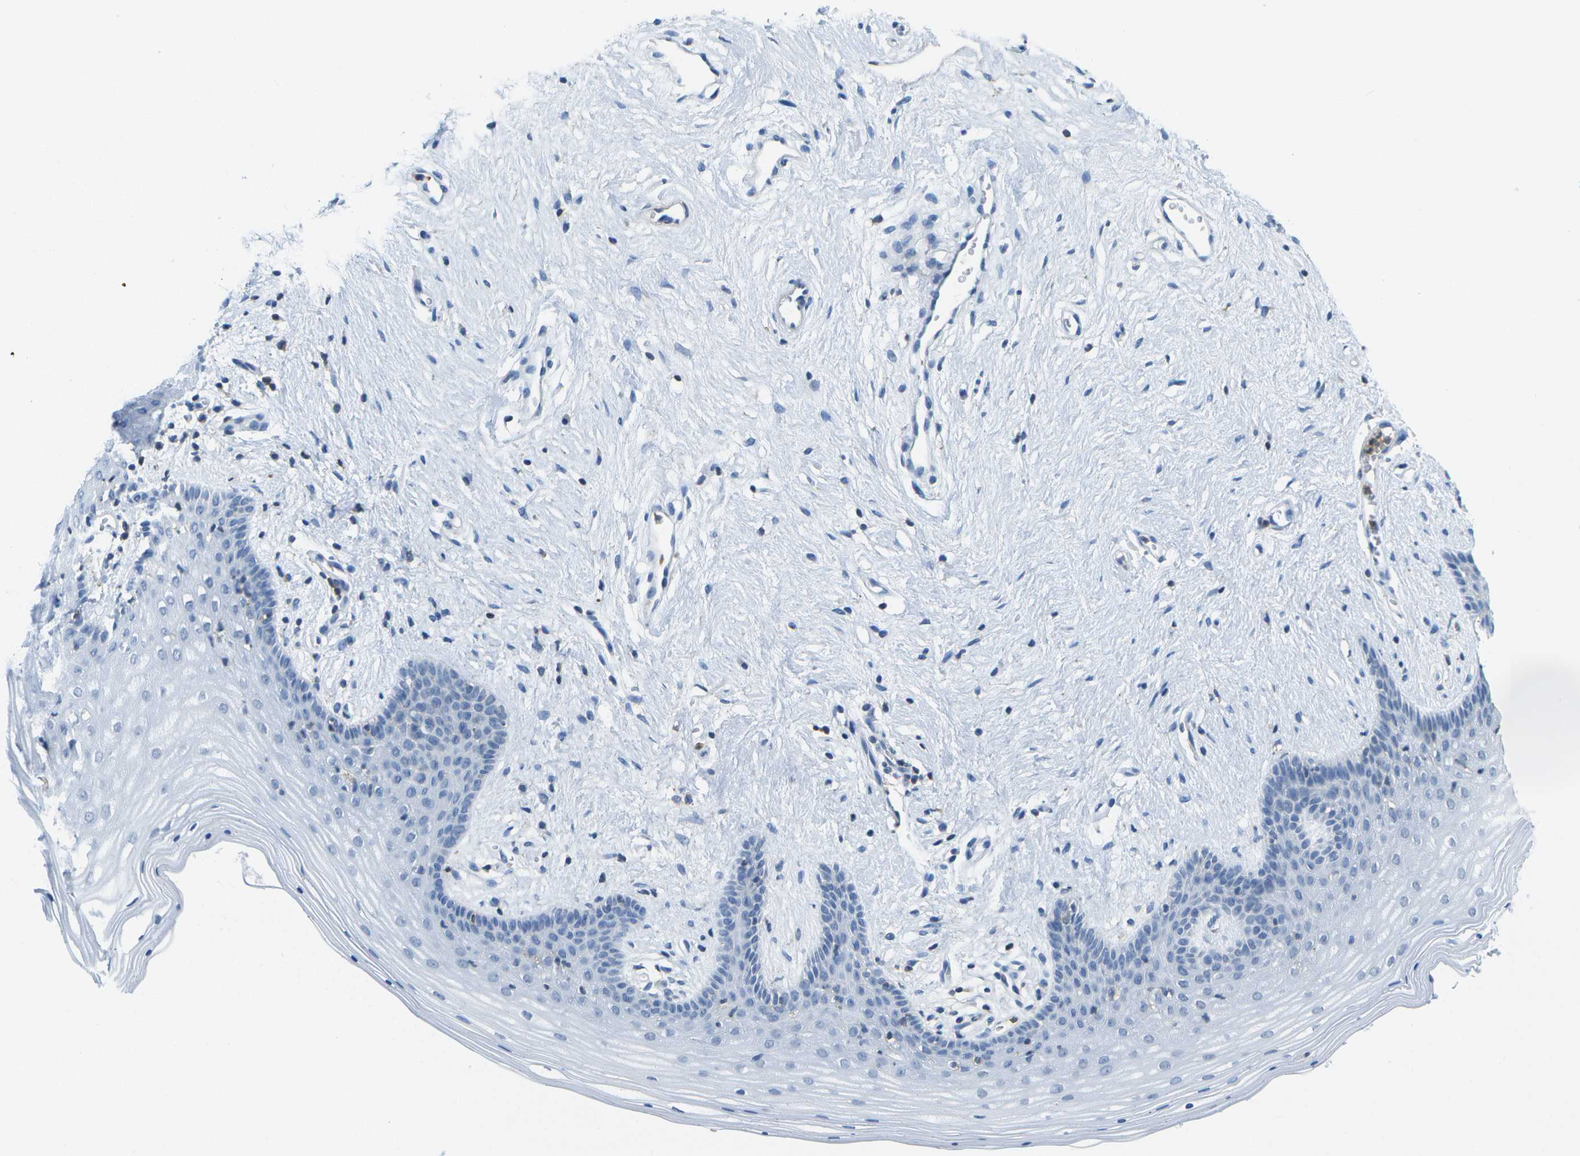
{"staining": {"intensity": "negative", "quantity": "none", "location": "none"}, "tissue": "vagina", "cell_type": "Squamous epithelial cells", "image_type": "normal", "snomed": [{"axis": "morphology", "description": "Normal tissue, NOS"}, {"axis": "topography", "description": "Vagina"}], "caption": "Image shows no significant protein positivity in squamous epithelial cells of benign vagina.", "gene": "RCSD1", "patient": {"sex": "female", "age": 44}}